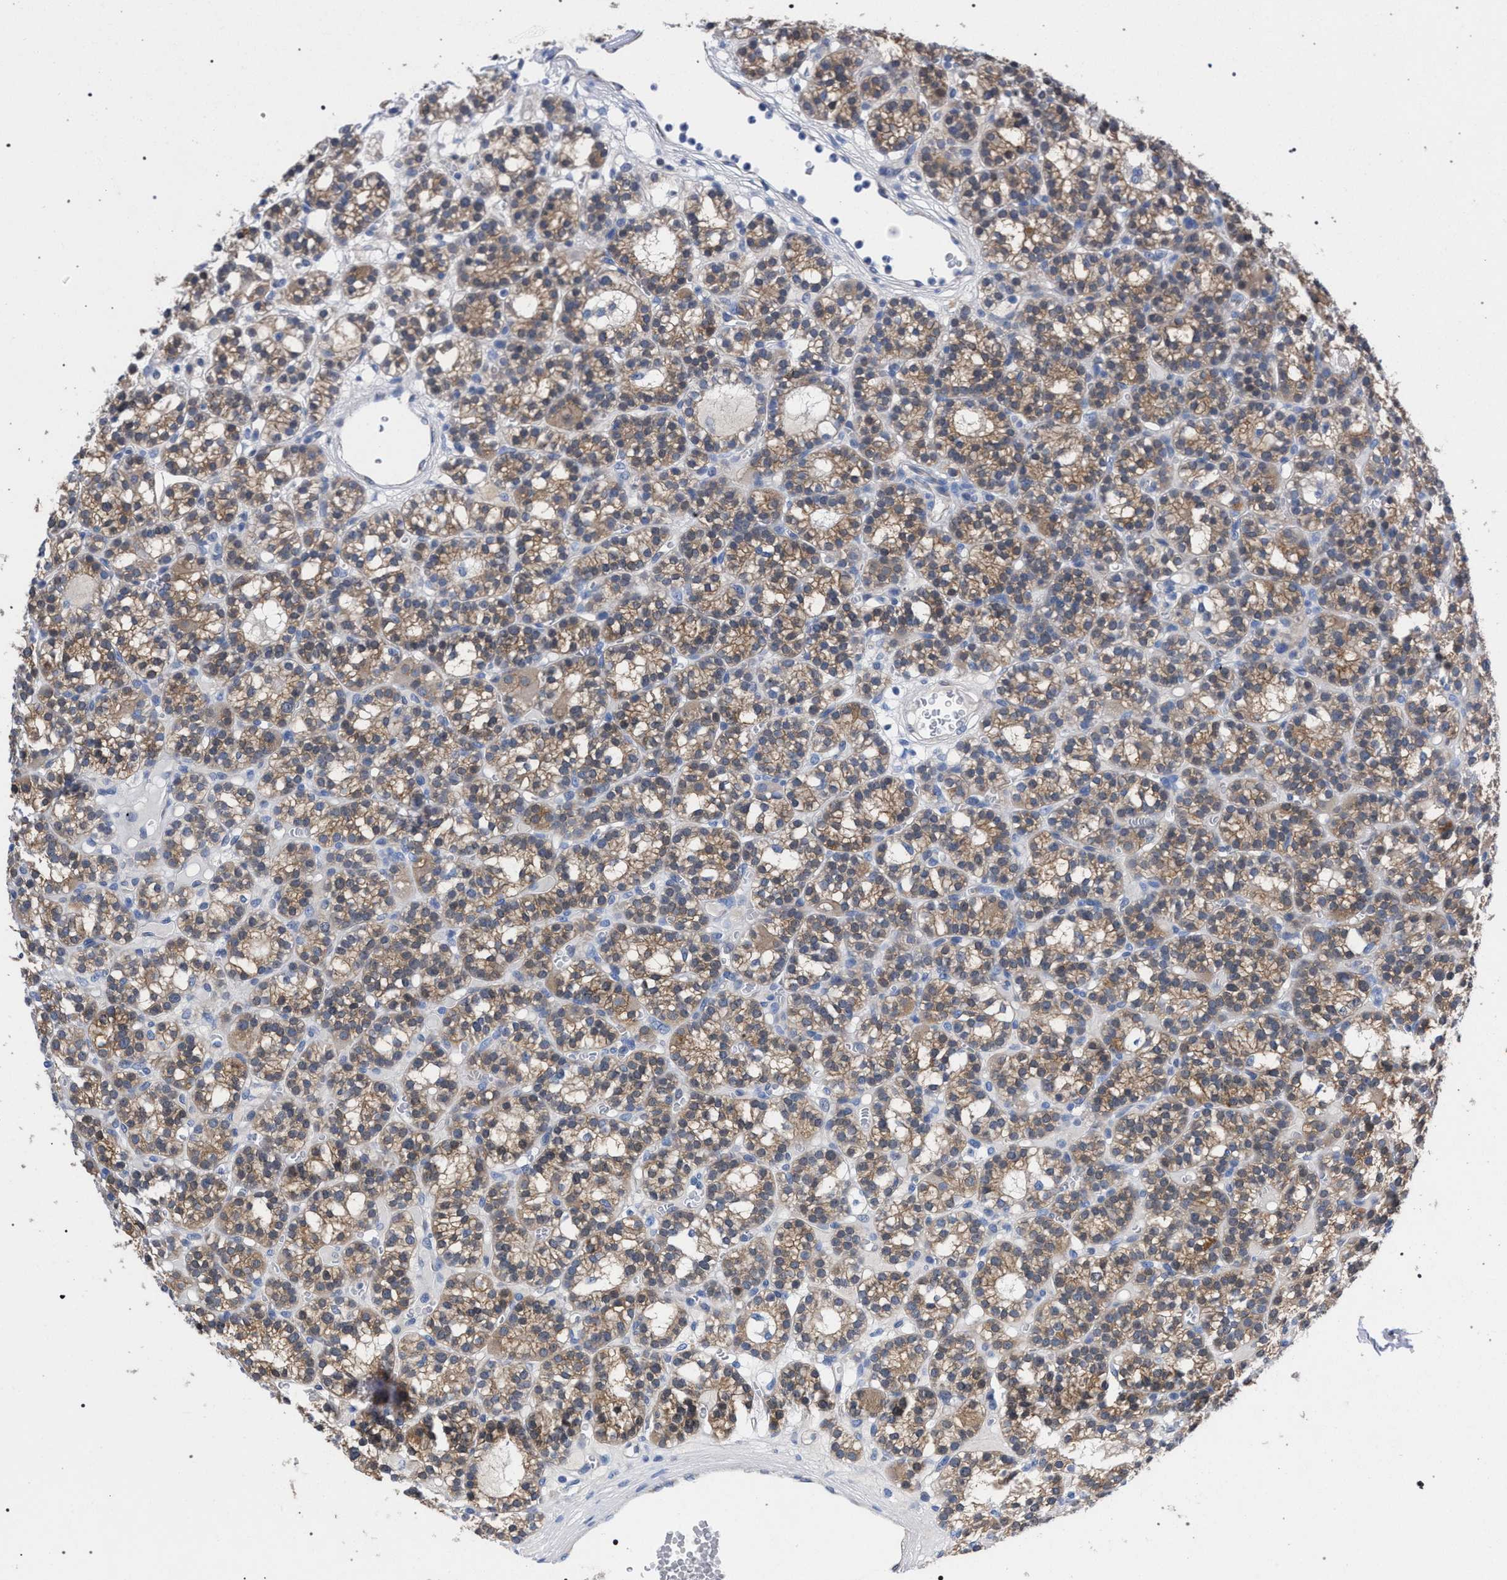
{"staining": {"intensity": "moderate", "quantity": ">75%", "location": "cytoplasmic/membranous"}, "tissue": "parathyroid gland", "cell_type": "Glandular cells", "image_type": "normal", "snomed": [{"axis": "morphology", "description": "Normal tissue, NOS"}, {"axis": "morphology", "description": "Adenoma, NOS"}, {"axis": "topography", "description": "Parathyroid gland"}], "caption": "An image of human parathyroid gland stained for a protein displays moderate cytoplasmic/membranous brown staining in glandular cells.", "gene": "GMPR", "patient": {"sex": "female", "age": 58}}